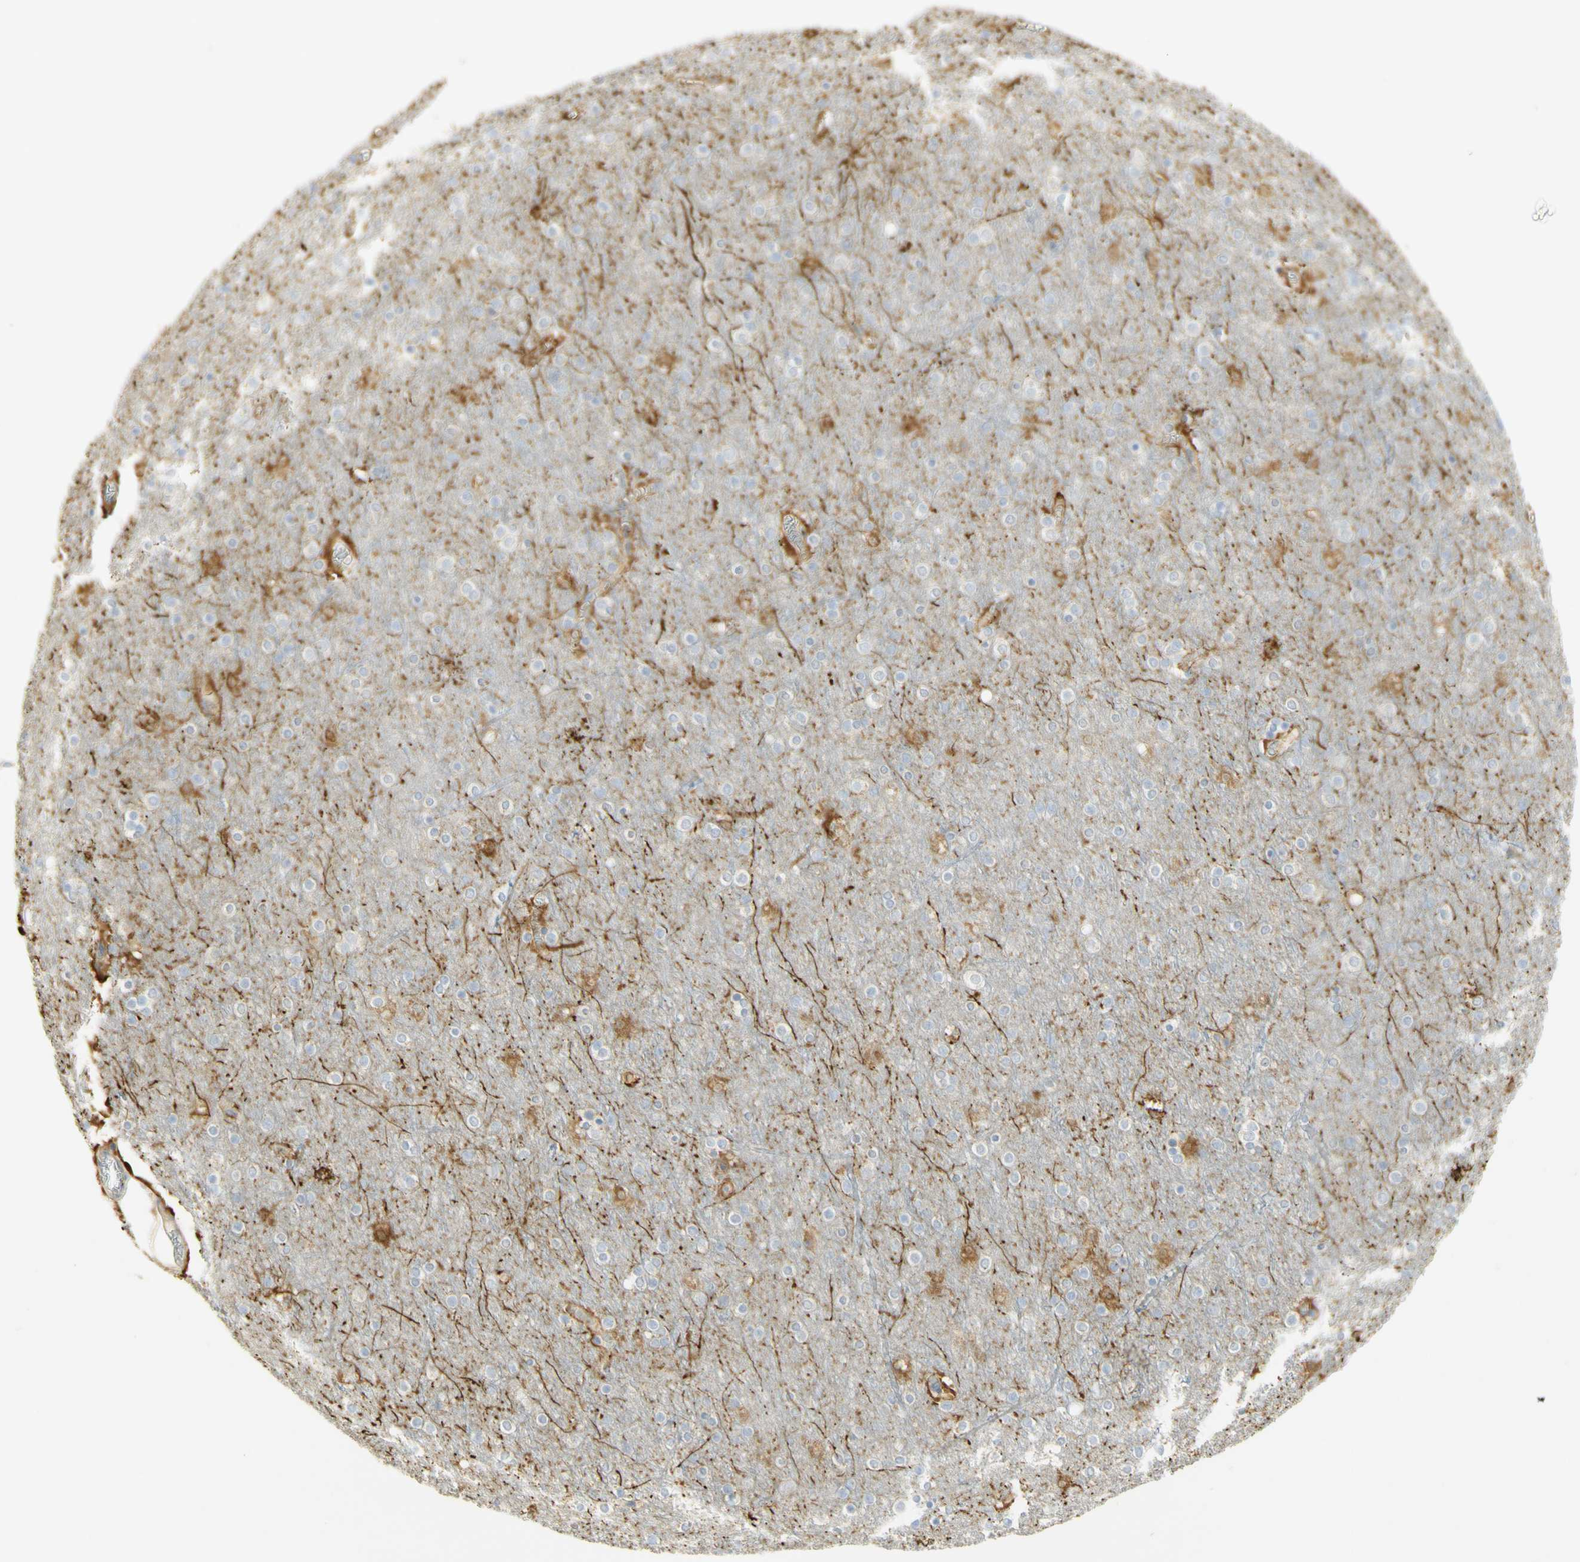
{"staining": {"intensity": "moderate", "quantity": "<25%", "location": "cytoplasmic/membranous"}, "tissue": "cerebral cortex", "cell_type": "Endothelial cells", "image_type": "normal", "snomed": [{"axis": "morphology", "description": "Normal tissue, NOS"}, {"axis": "topography", "description": "Cerebral cortex"}], "caption": "Protein analysis of normal cerebral cortex reveals moderate cytoplasmic/membranous staining in about <25% of endothelial cells.", "gene": "KIF11", "patient": {"sex": "female", "age": 54}}